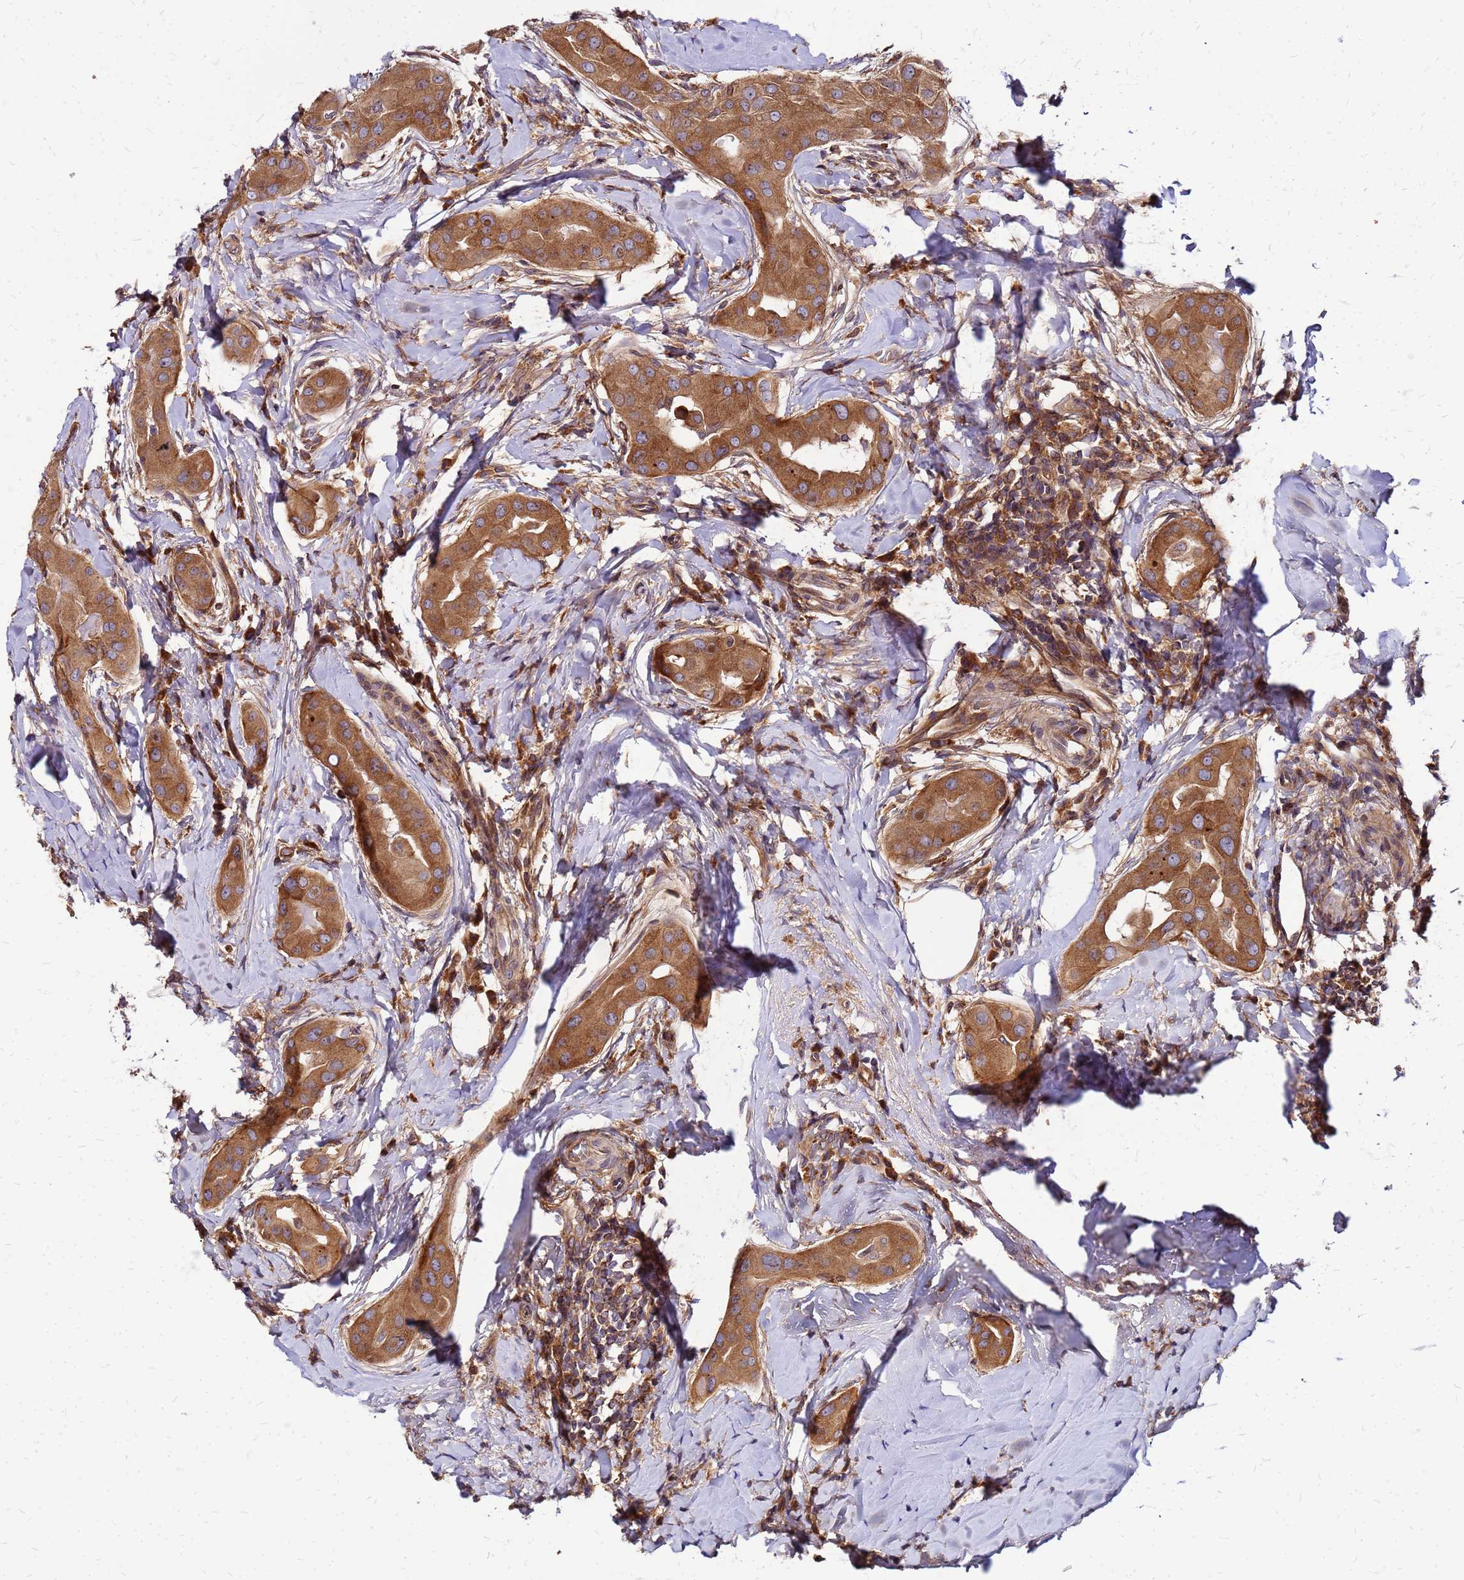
{"staining": {"intensity": "moderate", "quantity": ">75%", "location": "cytoplasmic/membranous"}, "tissue": "thyroid cancer", "cell_type": "Tumor cells", "image_type": "cancer", "snomed": [{"axis": "morphology", "description": "Papillary adenocarcinoma, NOS"}, {"axis": "topography", "description": "Thyroid gland"}], "caption": "About >75% of tumor cells in papillary adenocarcinoma (thyroid) demonstrate moderate cytoplasmic/membranous protein positivity as visualized by brown immunohistochemical staining.", "gene": "CYBC1", "patient": {"sex": "male", "age": 33}}